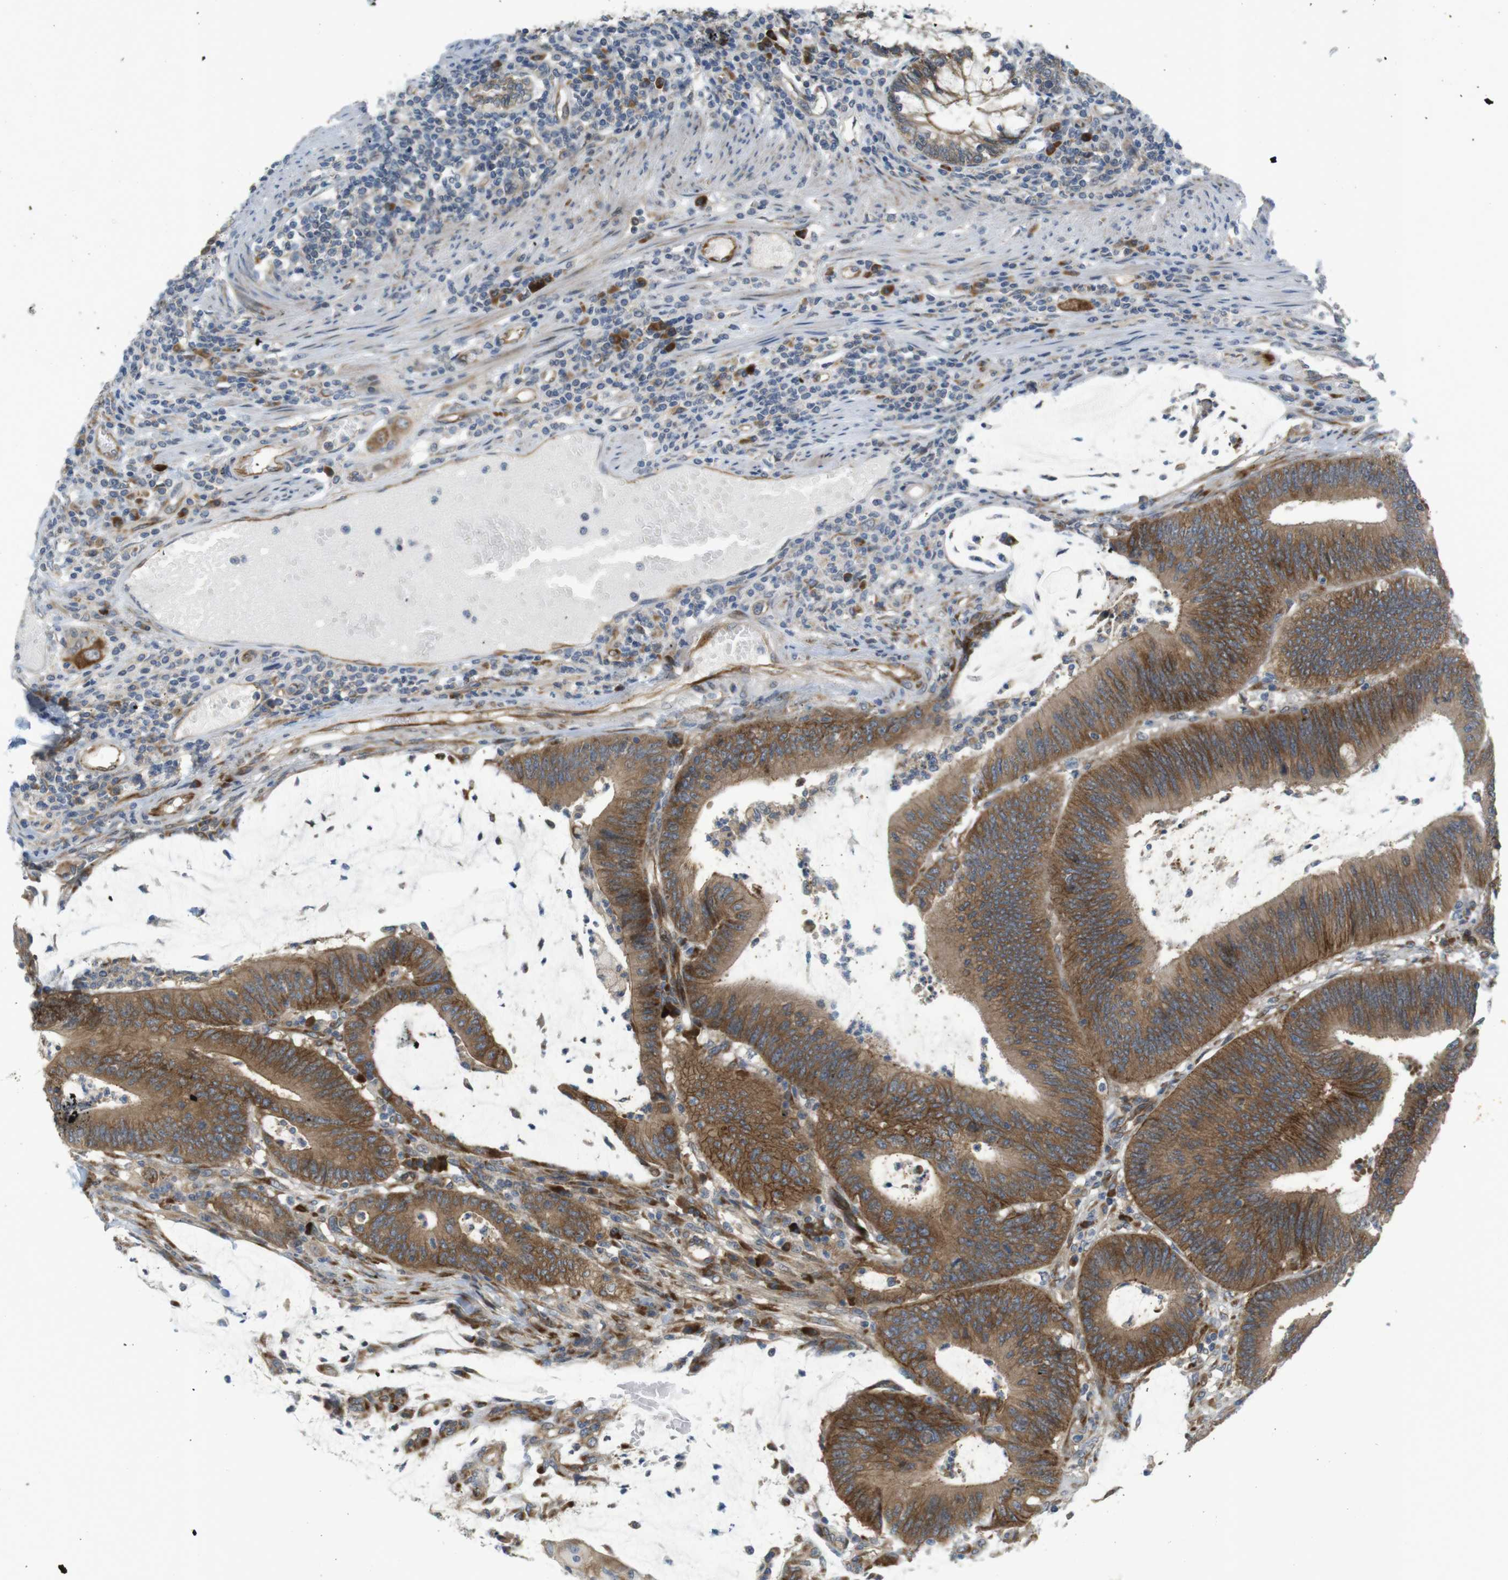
{"staining": {"intensity": "moderate", "quantity": ">75%", "location": "cytoplasmic/membranous"}, "tissue": "colorectal cancer", "cell_type": "Tumor cells", "image_type": "cancer", "snomed": [{"axis": "morphology", "description": "Adenocarcinoma, NOS"}, {"axis": "topography", "description": "Rectum"}], "caption": "This micrograph displays immunohistochemistry (IHC) staining of human colorectal adenocarcinoma, with medium moderate cytoplasmic/membranous expression in about >75% of tumor cells.", "gene": "GJC3", "patient": {"sex": "female", "age": 66}}